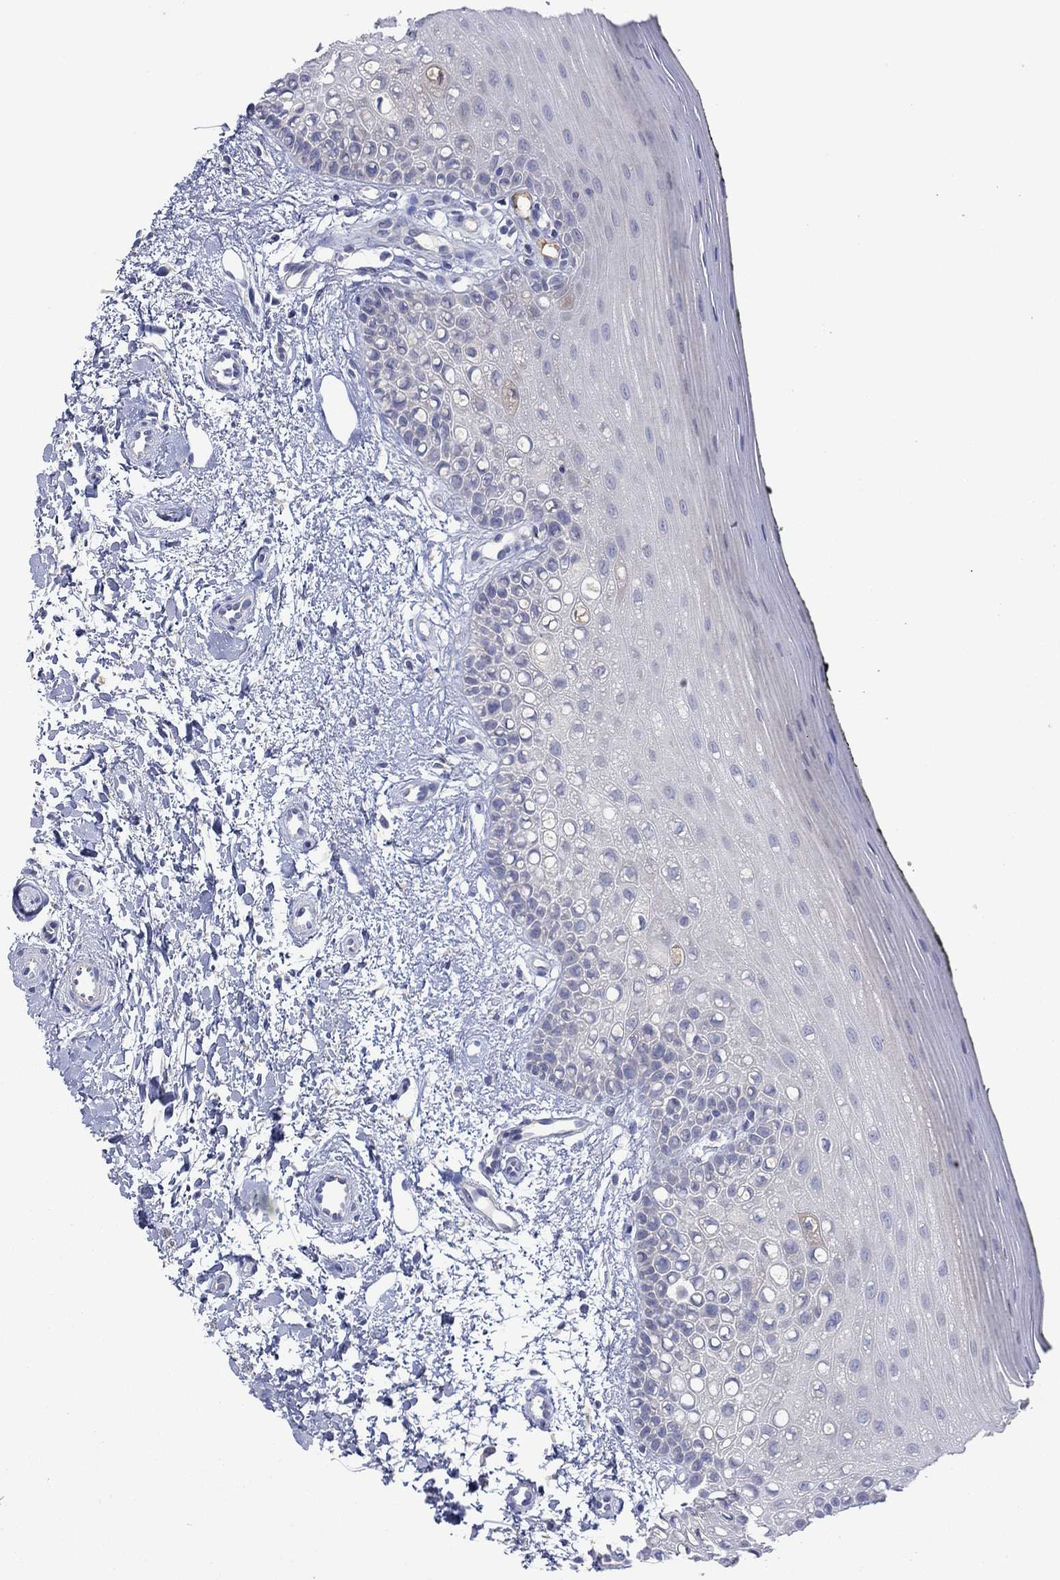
{"staining": {"intensity": "negative", "quantity": "none", "location": "none"}, "tissue": "oral mucosa", "cell_type": "Squamous epithelial cells", "image_type": "normal", "snomed": [{"axis": "morphology", "description": "Normal tissue, NOS"}, {"axis": "topography", "description": "Oral tissue"}], "caption": "Immunohistochemistry histopathology image of unremarkable oral mucosa stained for a protein (brown), which displays no positivity in squamous epithelial cells. Brightfield microscopy of IHC stained with DAB (brown) and hematoxylin (blue), captured at high magnification.", "gene": "PLCL2", "patient": {"sex": "female", "age": 78}}